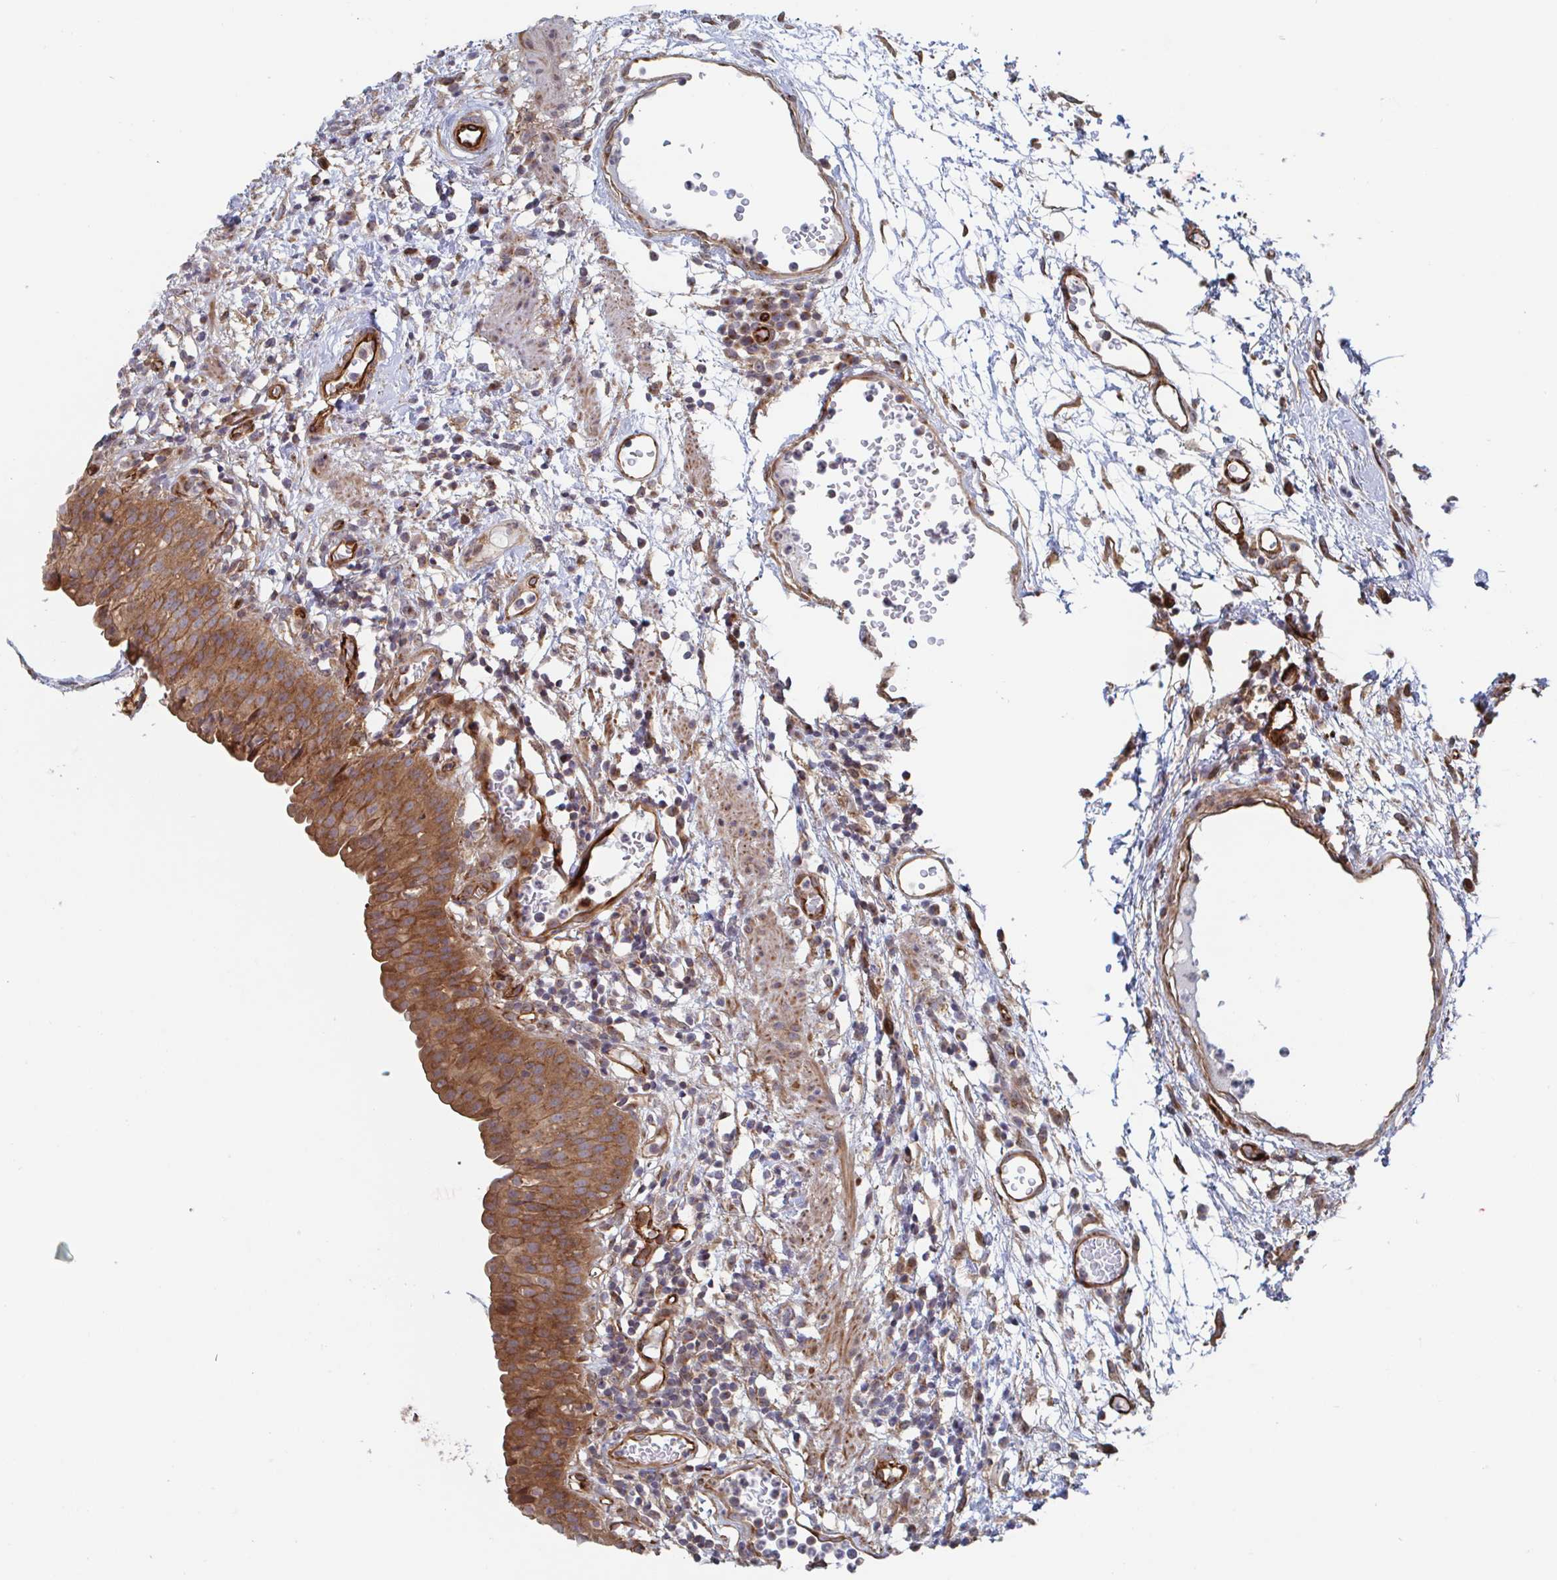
{"staining": {"intensity": "moderate", "quantity": ">75%", "location": "cytoplasmic/membranous,nuclear"}, "tissue": "urinary bladder", "cell_type": "Urothelial cells", "image_type": "normal", "snomed": [{"axis": "morphology", "description": "Normal tissue, NOS"}, {"axis": "morphology", "description": "Inflammation, NOS"}, {"axis": "topography", "description": "Urinary bladder"}], "caption": "This is a micrograph of immunohistochemistry staining of normal urinary bladder, which shows moderate staining in the cytoplasmic/membranous,nuclear of urothelial cells.", "gene": "DVL3", "patient": {"sex": "male", "age": 57}}